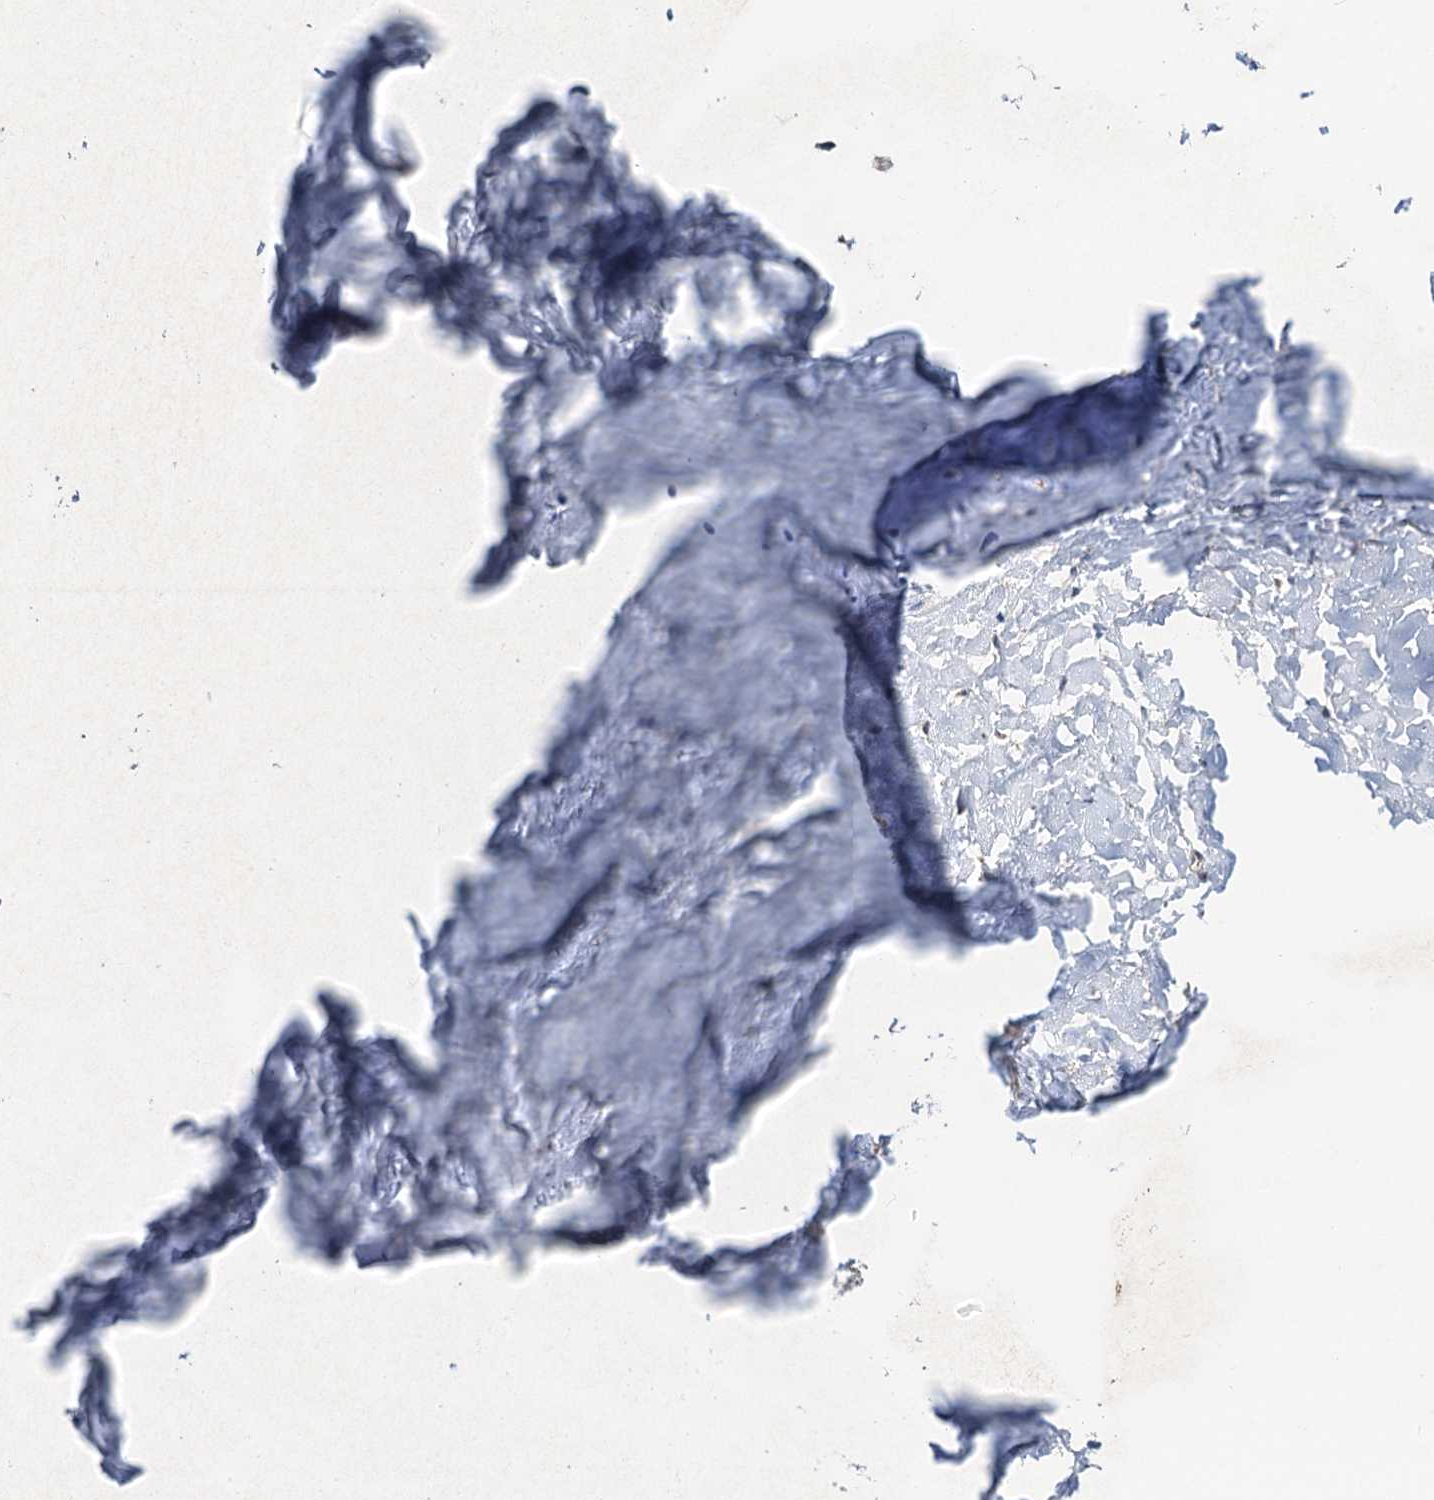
{"staining": {"intensity": "negative", "quantity": "none", "location": "none"}, "tissue": "adipose tissue", "cell_type": "Adipocytes", "image_type": "normal", "snomed": [{"axis": "morphology", "description": "Normal tissue, NOS"}, {"axis": "topography", "description": "Lymph node"}, {"axis": "topography", "description": "Bronchus"}], "caption": "High magnification brightfield microscopy of benign adipose tissue stained with DAB (3,3'-diaminobenzidine) (brown) and counterstained with hematoxylin (blue): adipocytes show no significant expression. (IHC, brightfield microscopy, high magnification).", "gene": "CMPK2", "patient": {"sex": "male", "age": 63}}